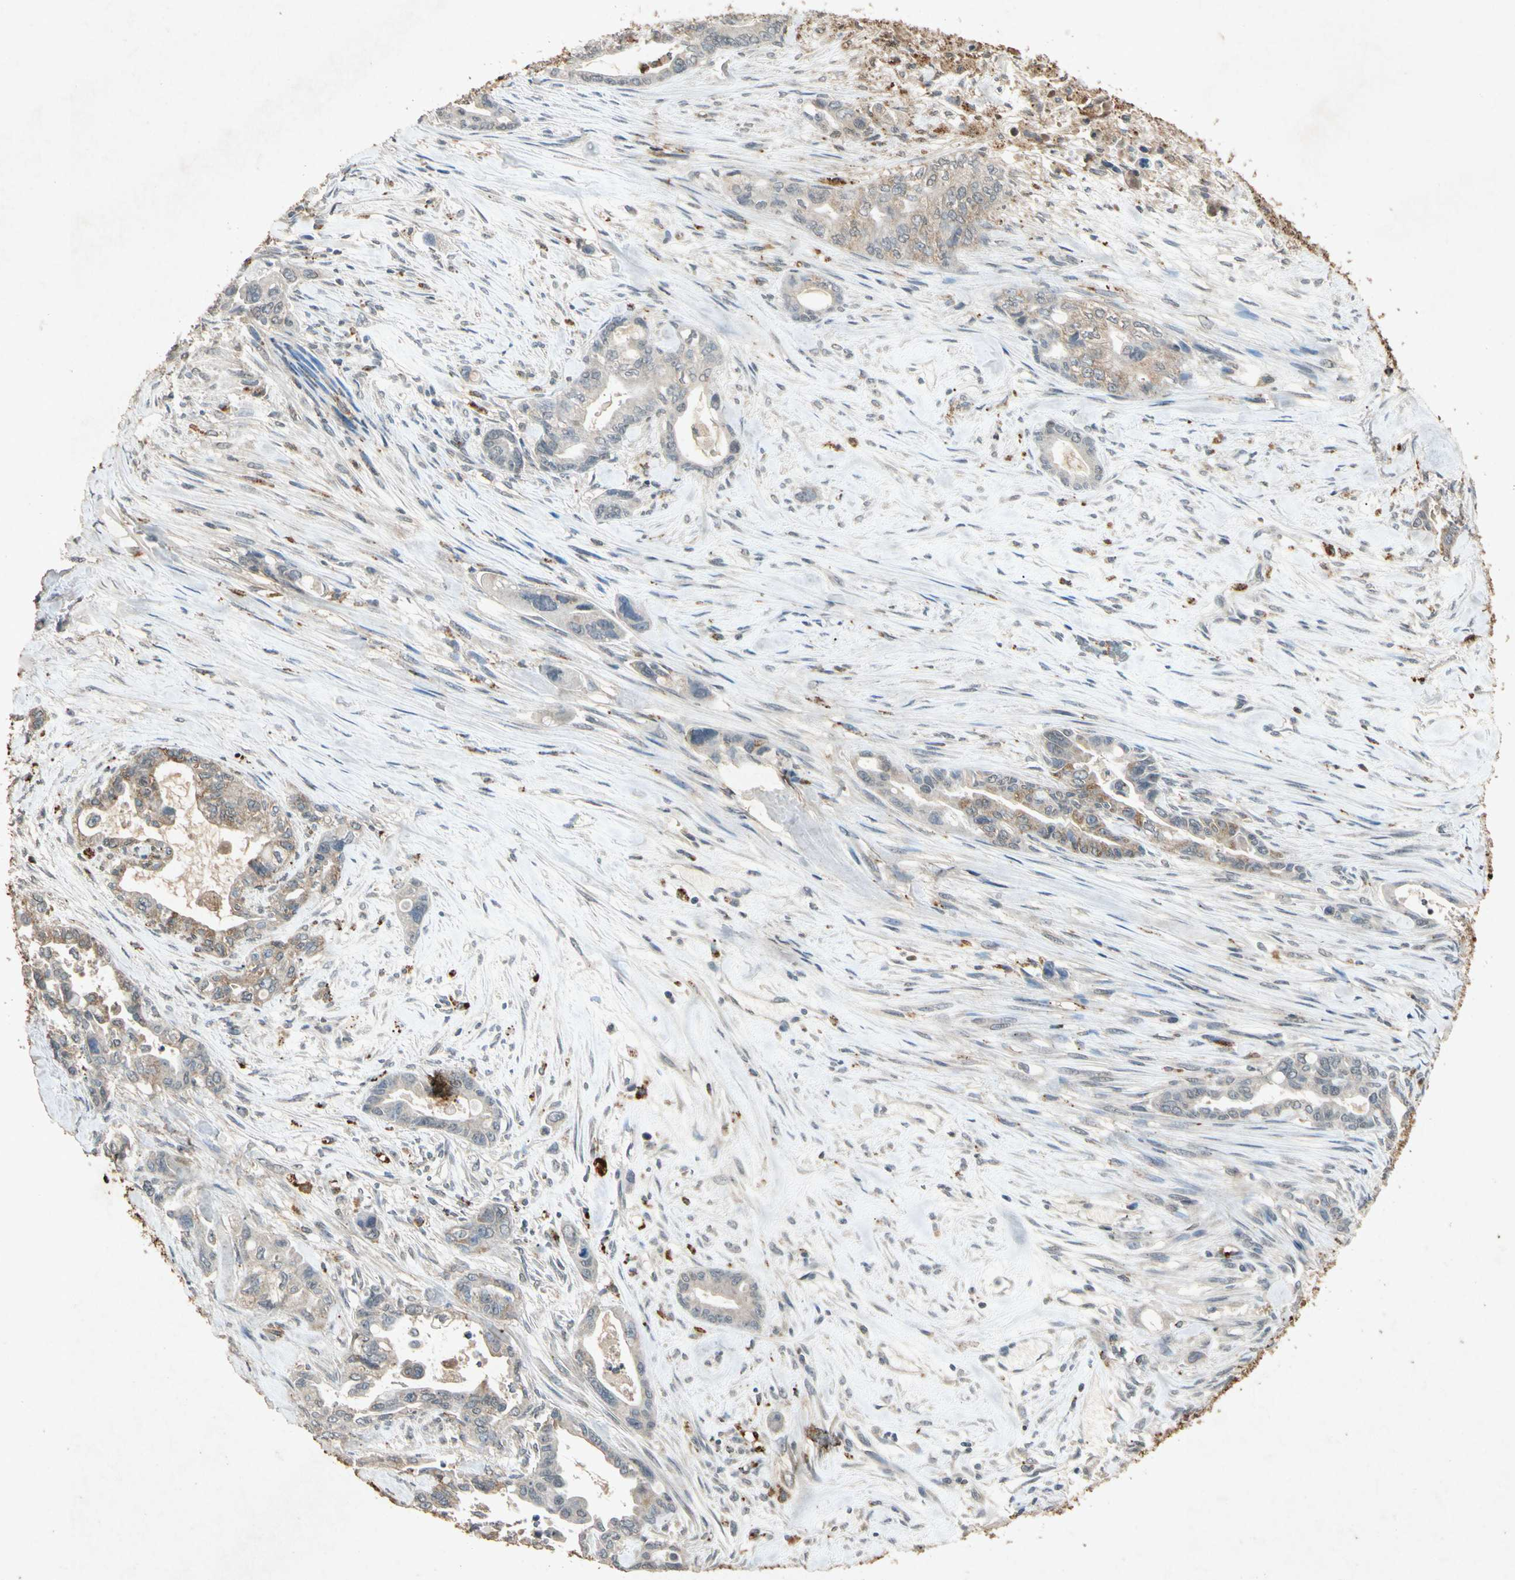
{"staining": {"intensity": "weak", "quantity": ">75%", "location": "cytoplasmic/membranous"}, "tissue": "pancreatic cancer", "cell_type": "Tumor cells", "image_type": "cancer", "snomed": [{"axis": "morphology", "description": "Adenocarcinoma, NOS"}, {"axis": "topography", "description": "Pancreas"}], "caption": "Pancreatic adenocarcinoma stained for a protein demonstrates weak cytoplasmic/membranous positivity in tumor cells.", "gene": "MSRB1", "patient": {"sex": "male", "age": 70}}